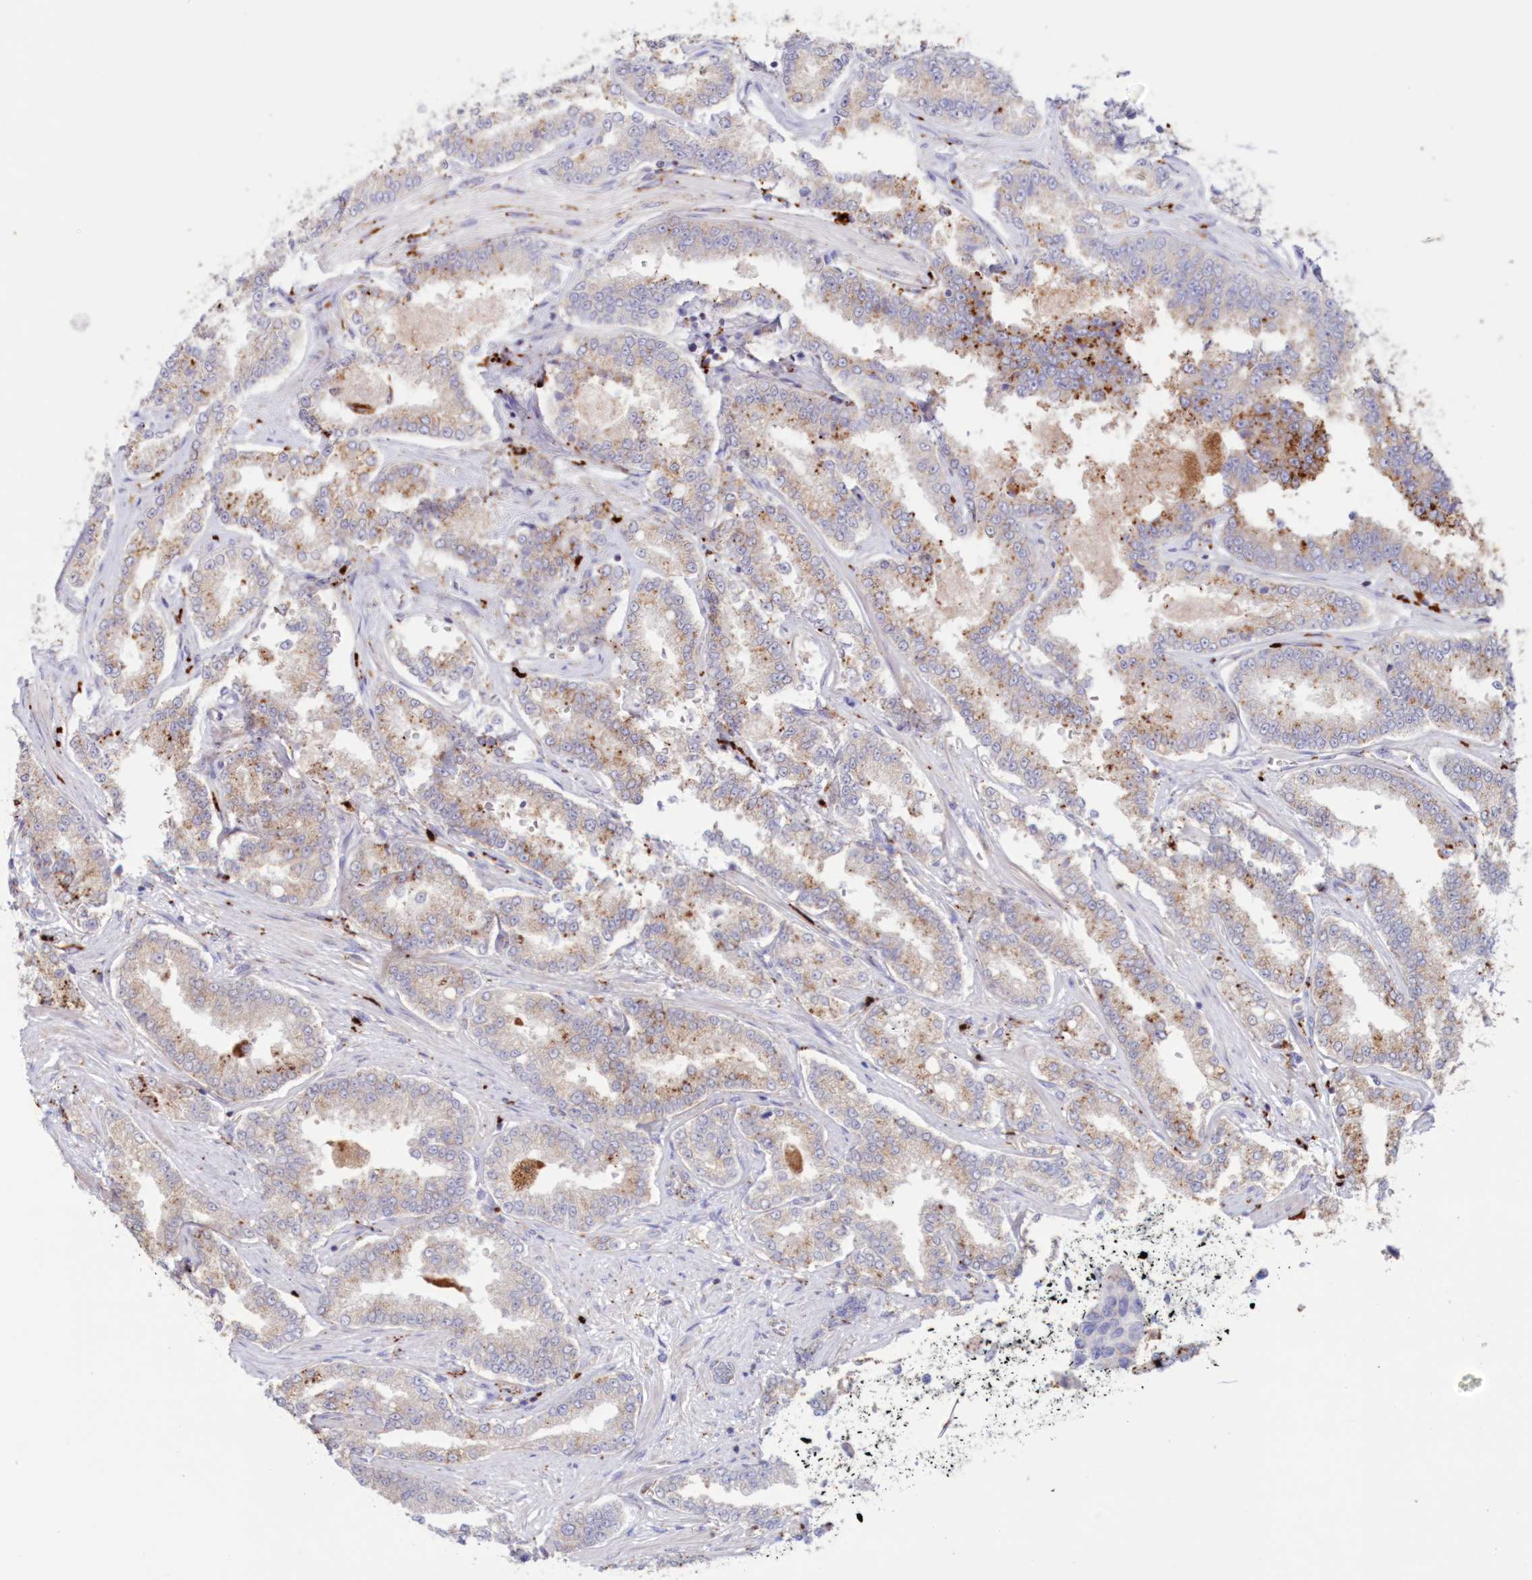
{"staining": {"intensity": "moderate", "quantity": "25%-75%", "location": "cytoplasmic/membranous"}, "tissue": "prostate cancer", "cell_type": "Tumor cells", "image_type": "cancer", "snomed": [{"axis": "morphology", "description": "Normal tissue, NOS"}, {"axis": "morphology", "description": "Adenocarcinoma, High grade"}, {"axis": "topography", "description": "Prostate"}], "caption": "This micrograph displays prostate cancer stained with immunohistochemistry to label a protein in brown. The cytoplasmic/membranous of tumor cells show moderate positivity for the protein. Nuclei are counter-stained blue.", "gene": "TPP1", "patient": {"sex": "male", "age": 83}}